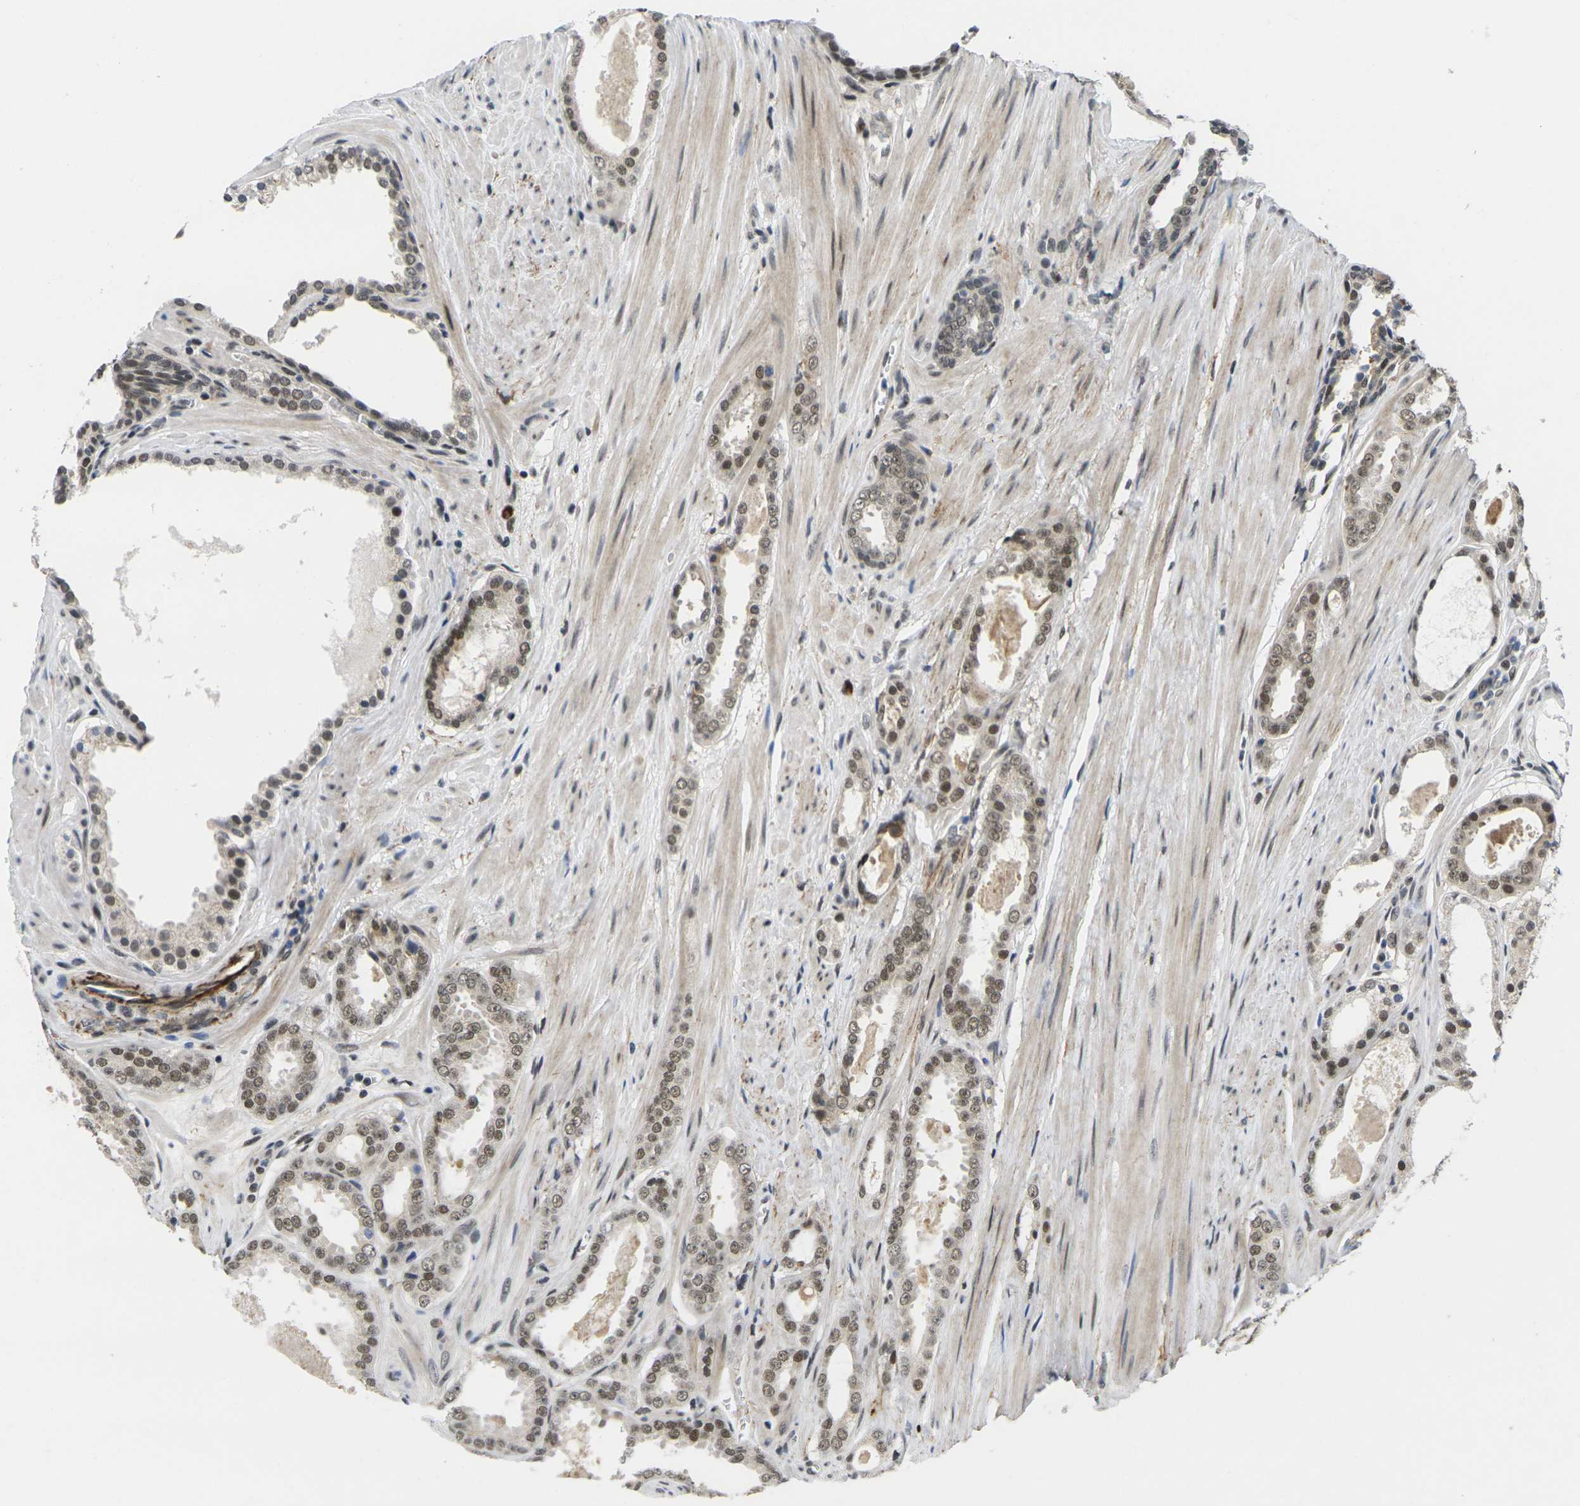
{"staining": {"intensity": "moderate", "quantity": ">75%", "location": "nuclear"}, "tissue": "prostate cancer", "cell_type": "Tumor cells", "image_type": "cancer", "snomed": [{"axis": "morphology", "description": "Adenocarcinoma, Low grade"}, {"axis": "topography", "description": "Prostate"}], "caption": "Low-grade adenocarcinoma (prostate) stained with a protein marker reveals moderate staining in tumor cells.", "gene": "RBM7", "patient": {"sex": "male", "age": 57}}